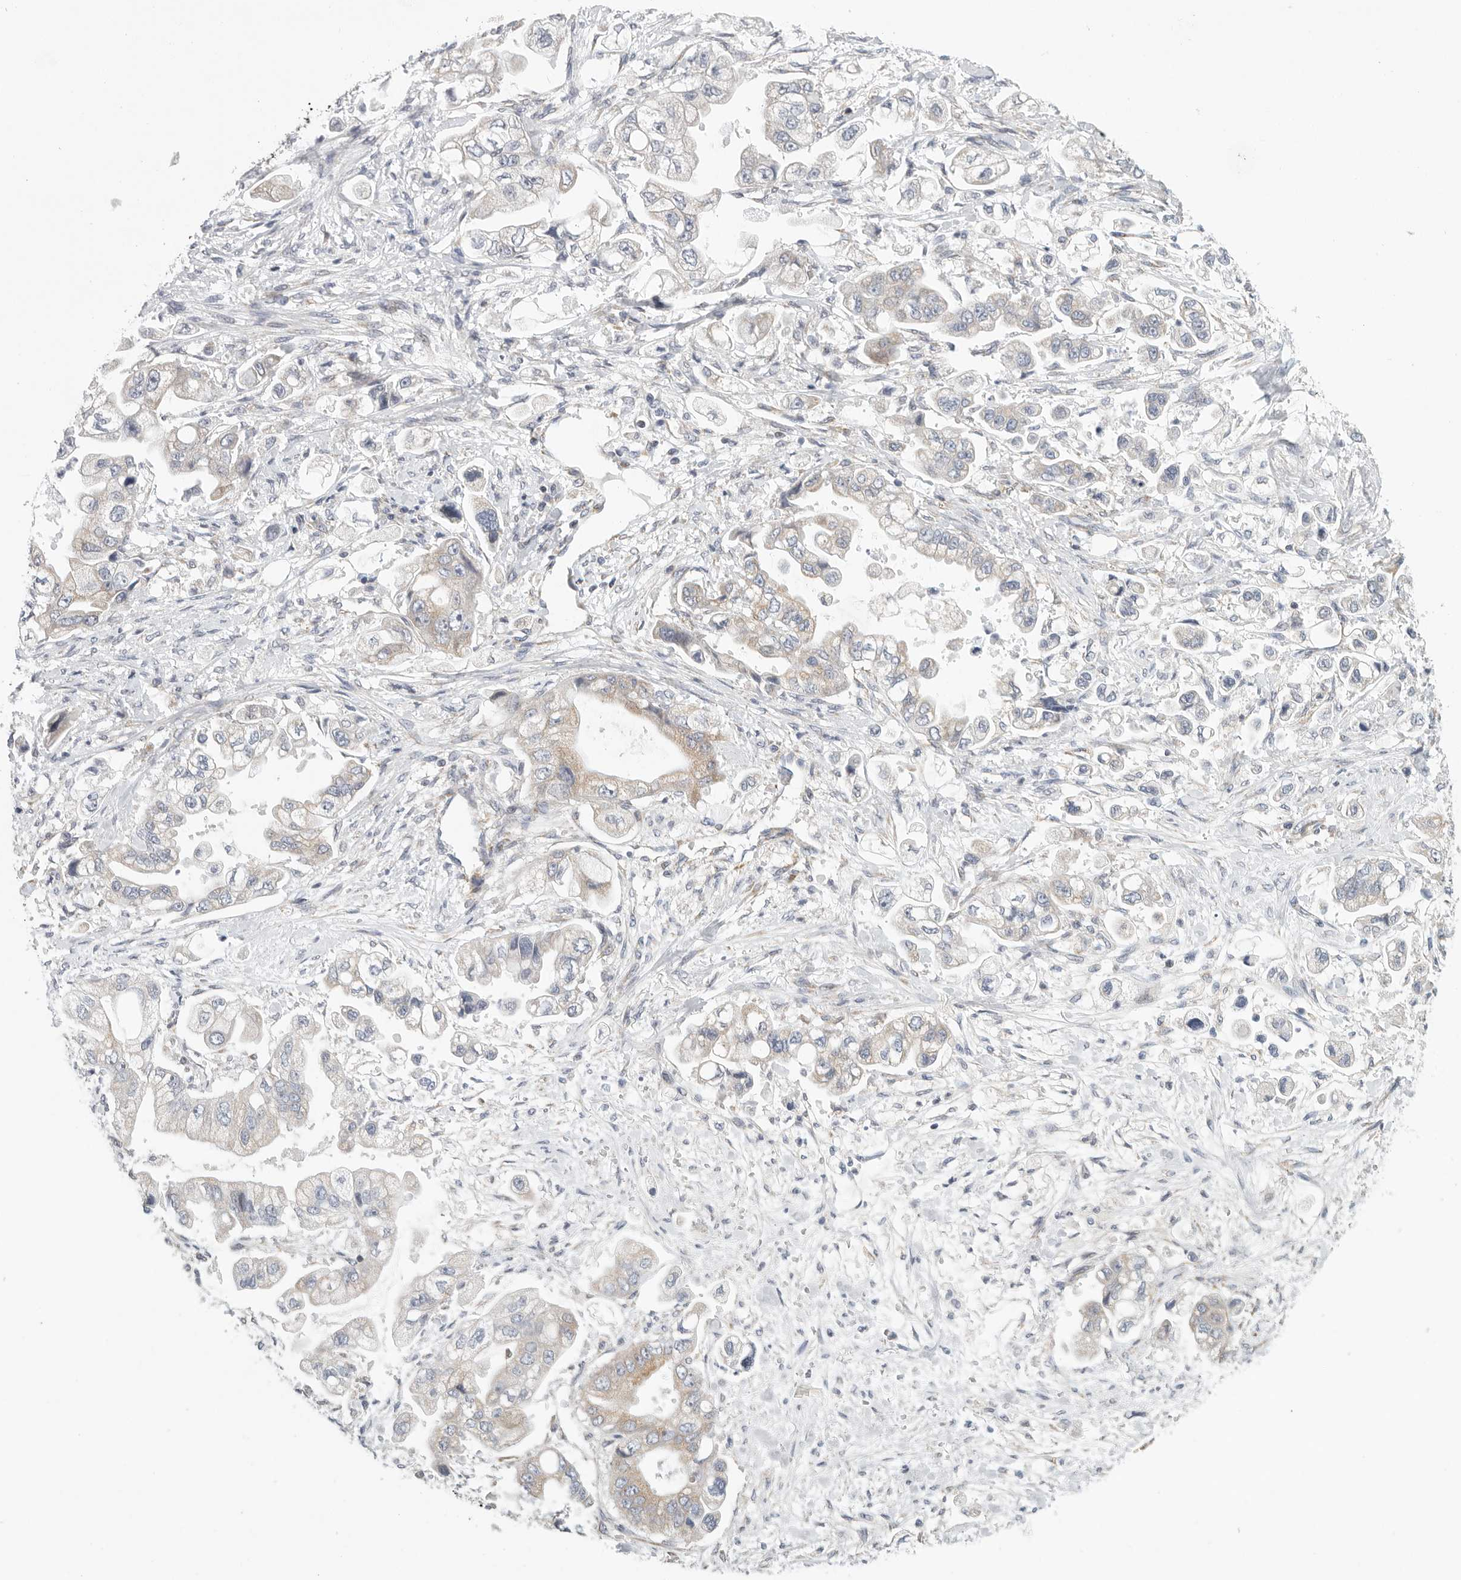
{"staining": {"intensity": "negative", "quantity": "none", "location": "none"}, "tissue": "stomach cancer", "cell_type": "Tumor cells", "image_type": "cancer", "snomed": [{"axis": "morphology", "description": "Adenocarcinoma, NOS"}, {"axis": "topography", "description": "Stomach"}], "caption": "An immunohistochemistry histopathology image of stomach cancer (adenocarcinoma) is shown. There is no staining in tumor cells of stomach cancer (adenocarcinoma).", "gene": "FKBP8", "patient": {"sex": "male", "age": 62}}